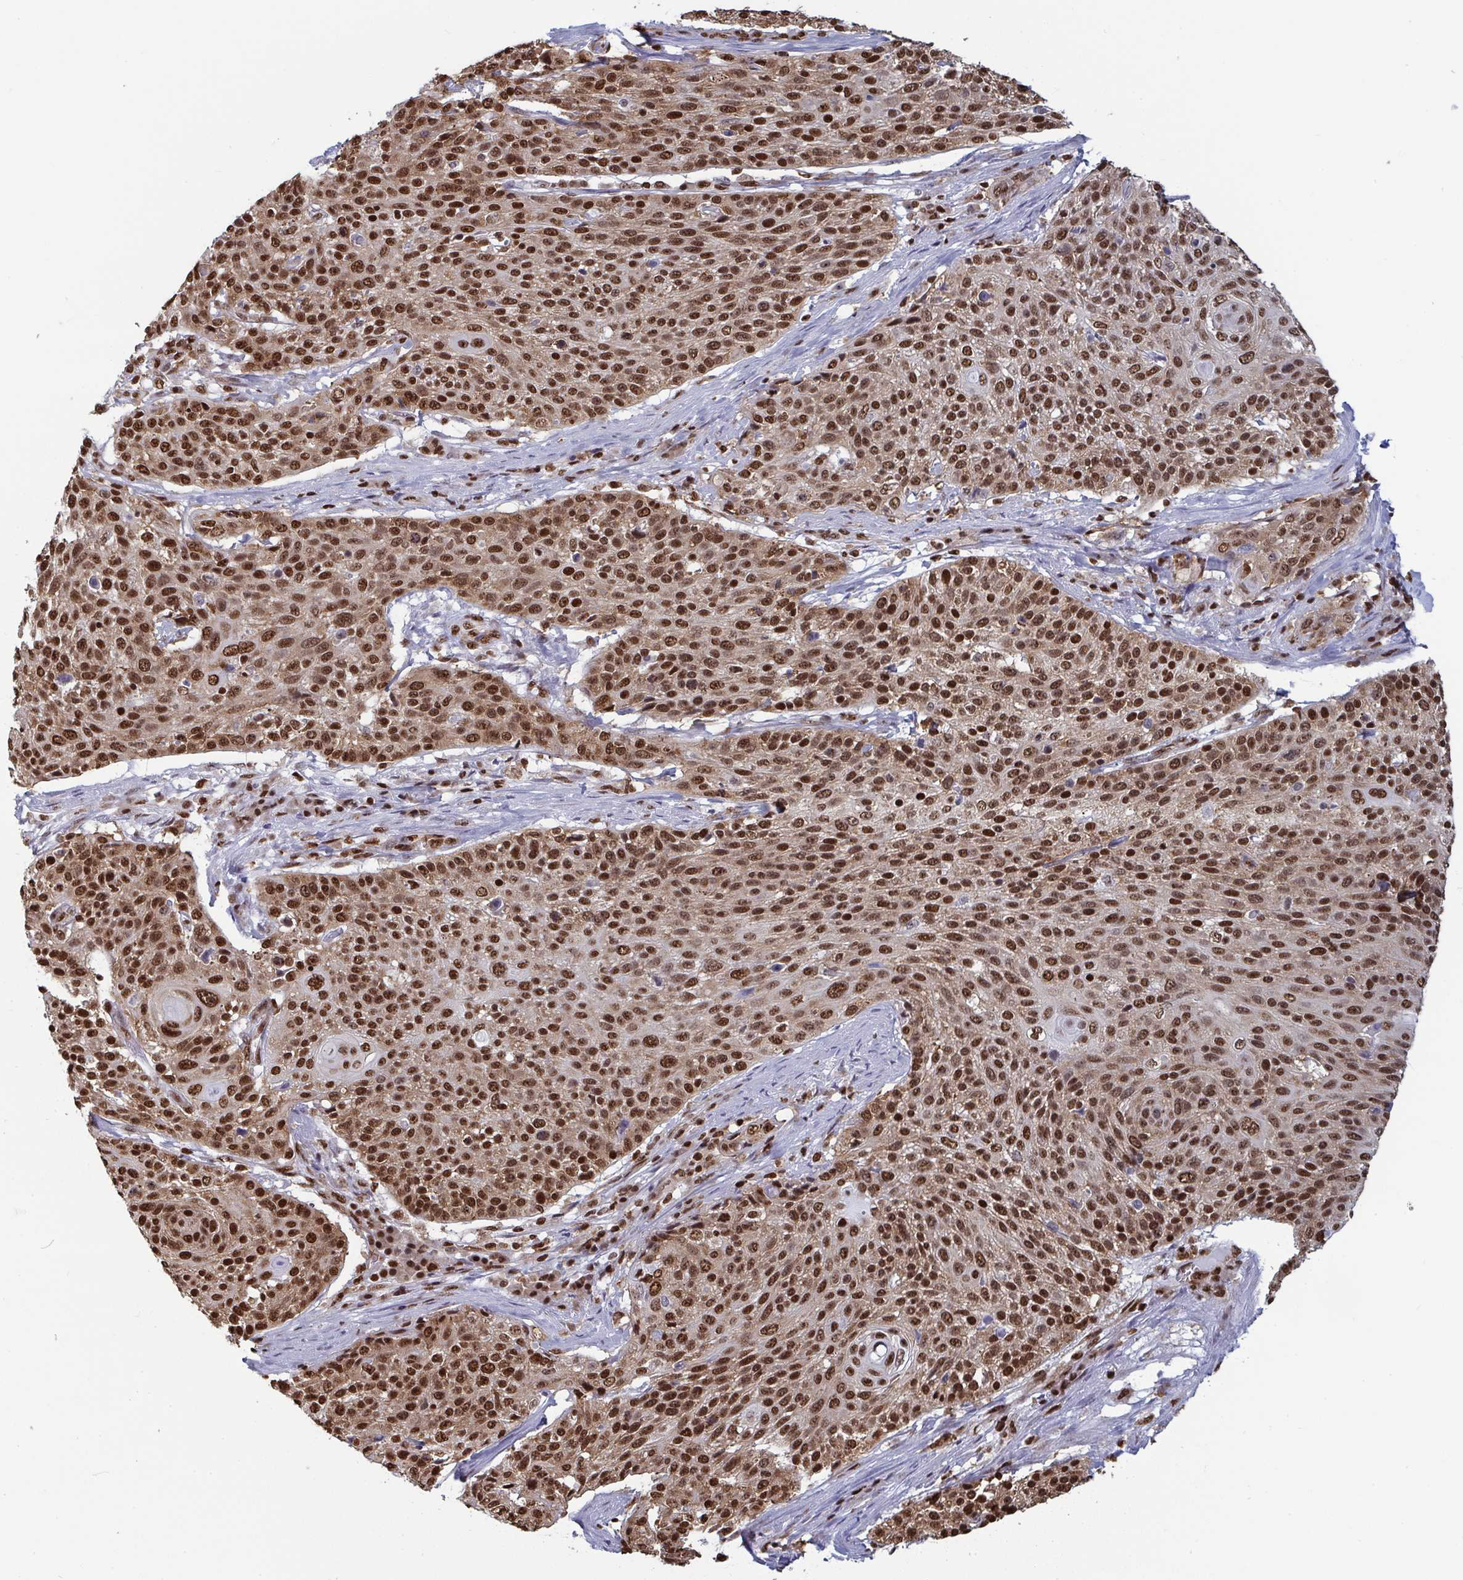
{"staining": {"intensity": "strong", "quantity": ">75%", "location": "nuclear"}, "tissue": "cervical cancer", "cell_type": "Tumor cells", "image_type": "cancer", "snomed": [{"axis": "morphology", "description": "Squamous cell carcinoma, NOS"}, {"axis": "topography", "description": "Cervix"}], "caption": "High-power microscopy captured an immunohistochemistry micrograph of squamous cell carcinoma (cervical), revealing strong nuclear positivity in approximately >75% of tumor cells. (IHC, brightfield microscopy, high magnification).", "gene": "GAR1", "patient": {"sex": "female", "age": 31}}